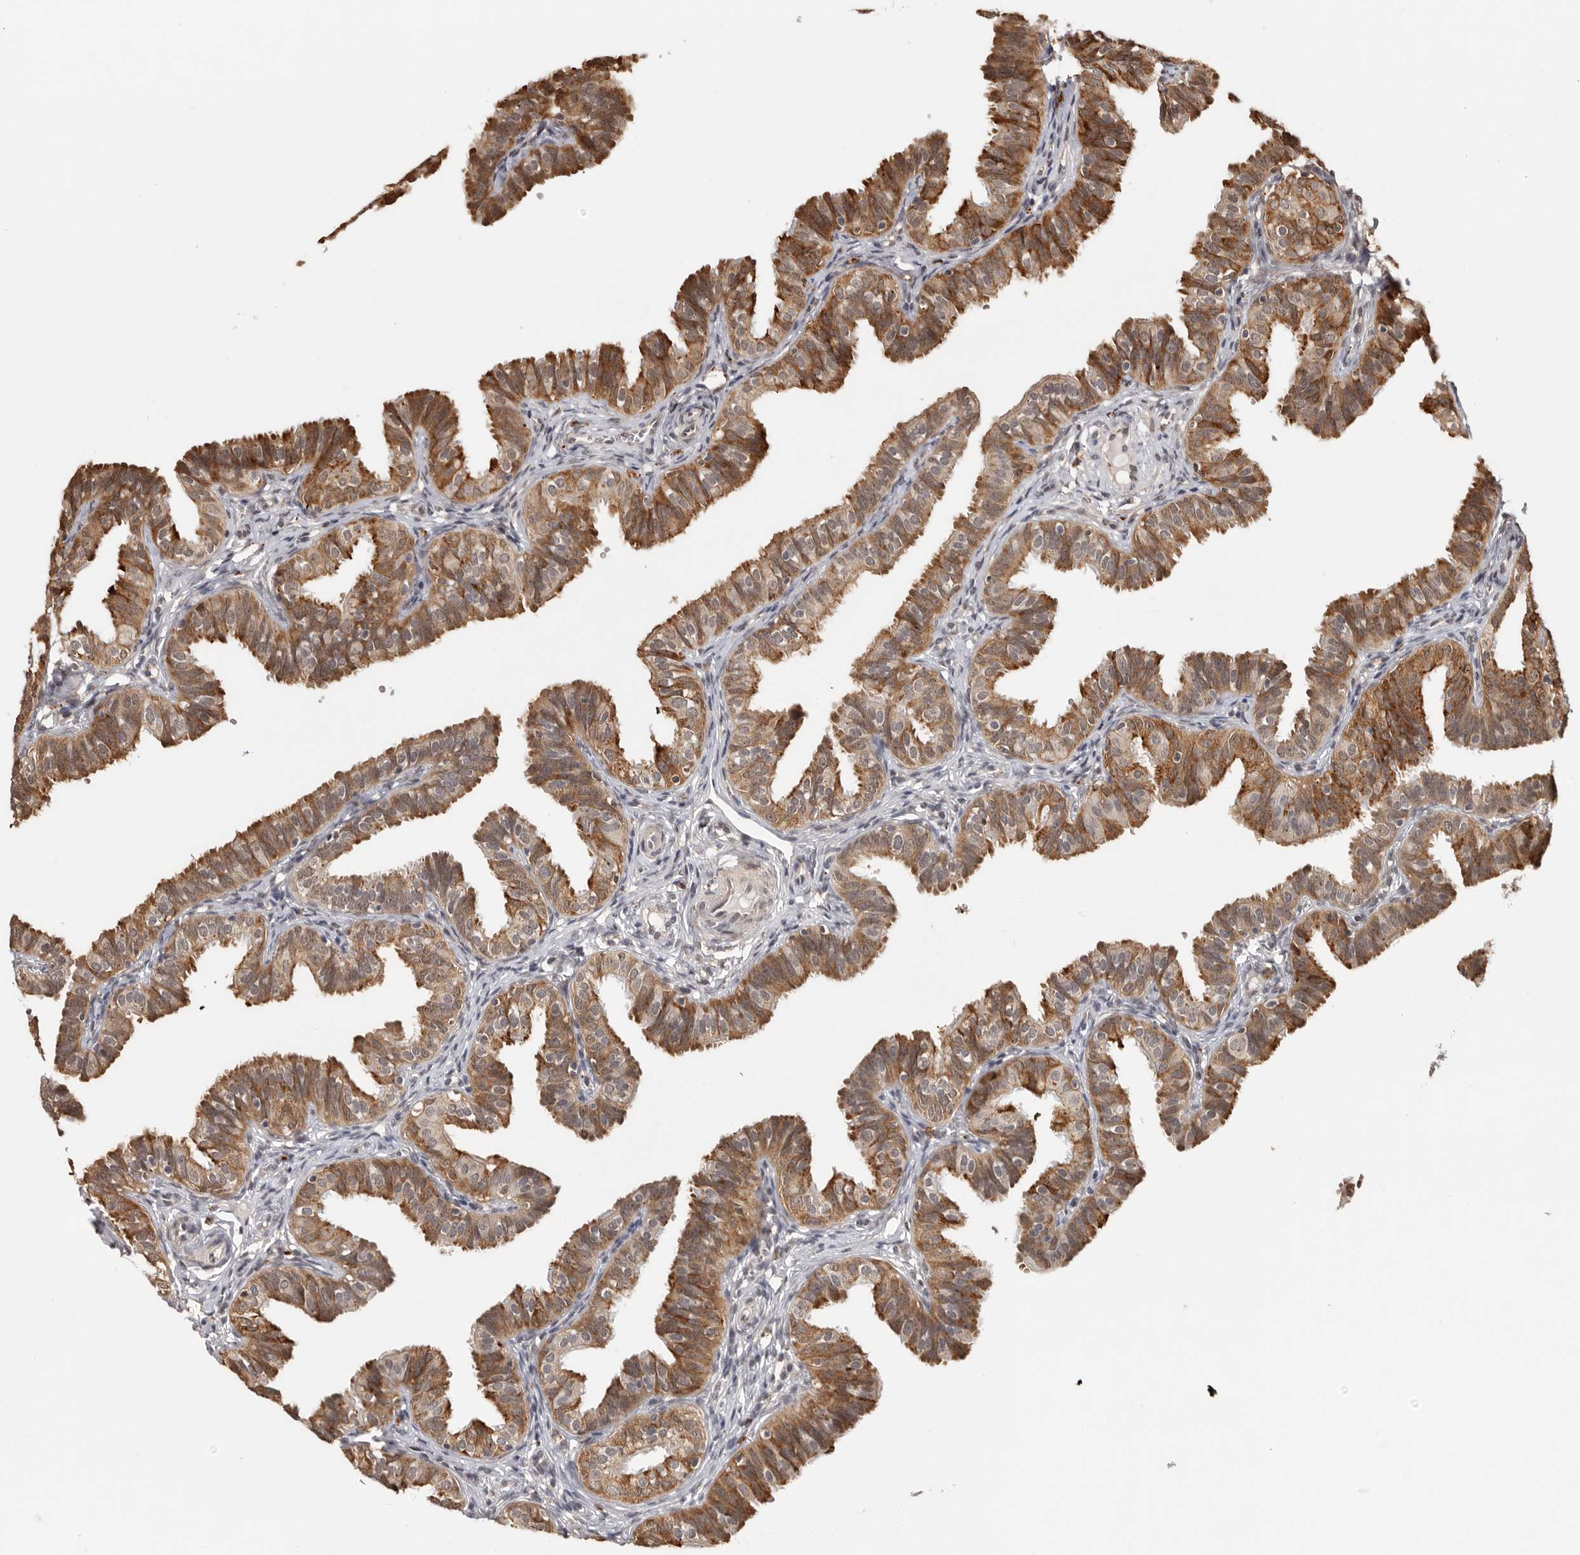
{"staining": {"intensity": "moderate", "quantity": ">75%", "location": "cytoplasmic/membranous"}, "tissue": "fallopian tube", "cell_type": "Glandular cells", "image_type": "normal", "snomed": [{"axis": "morphology", "description": "Normal tissue, NOS"}, {"axis": "topography", "description": "Fallopian tube"}], "caption": "Glandular cells reveal medium levels of moderate cytoplasmic/membranous staining in about >75% of cells in unremarkable fallopian tube.", "gene": "ZNF83", "patient": {"sex": "female", "age": 35}}